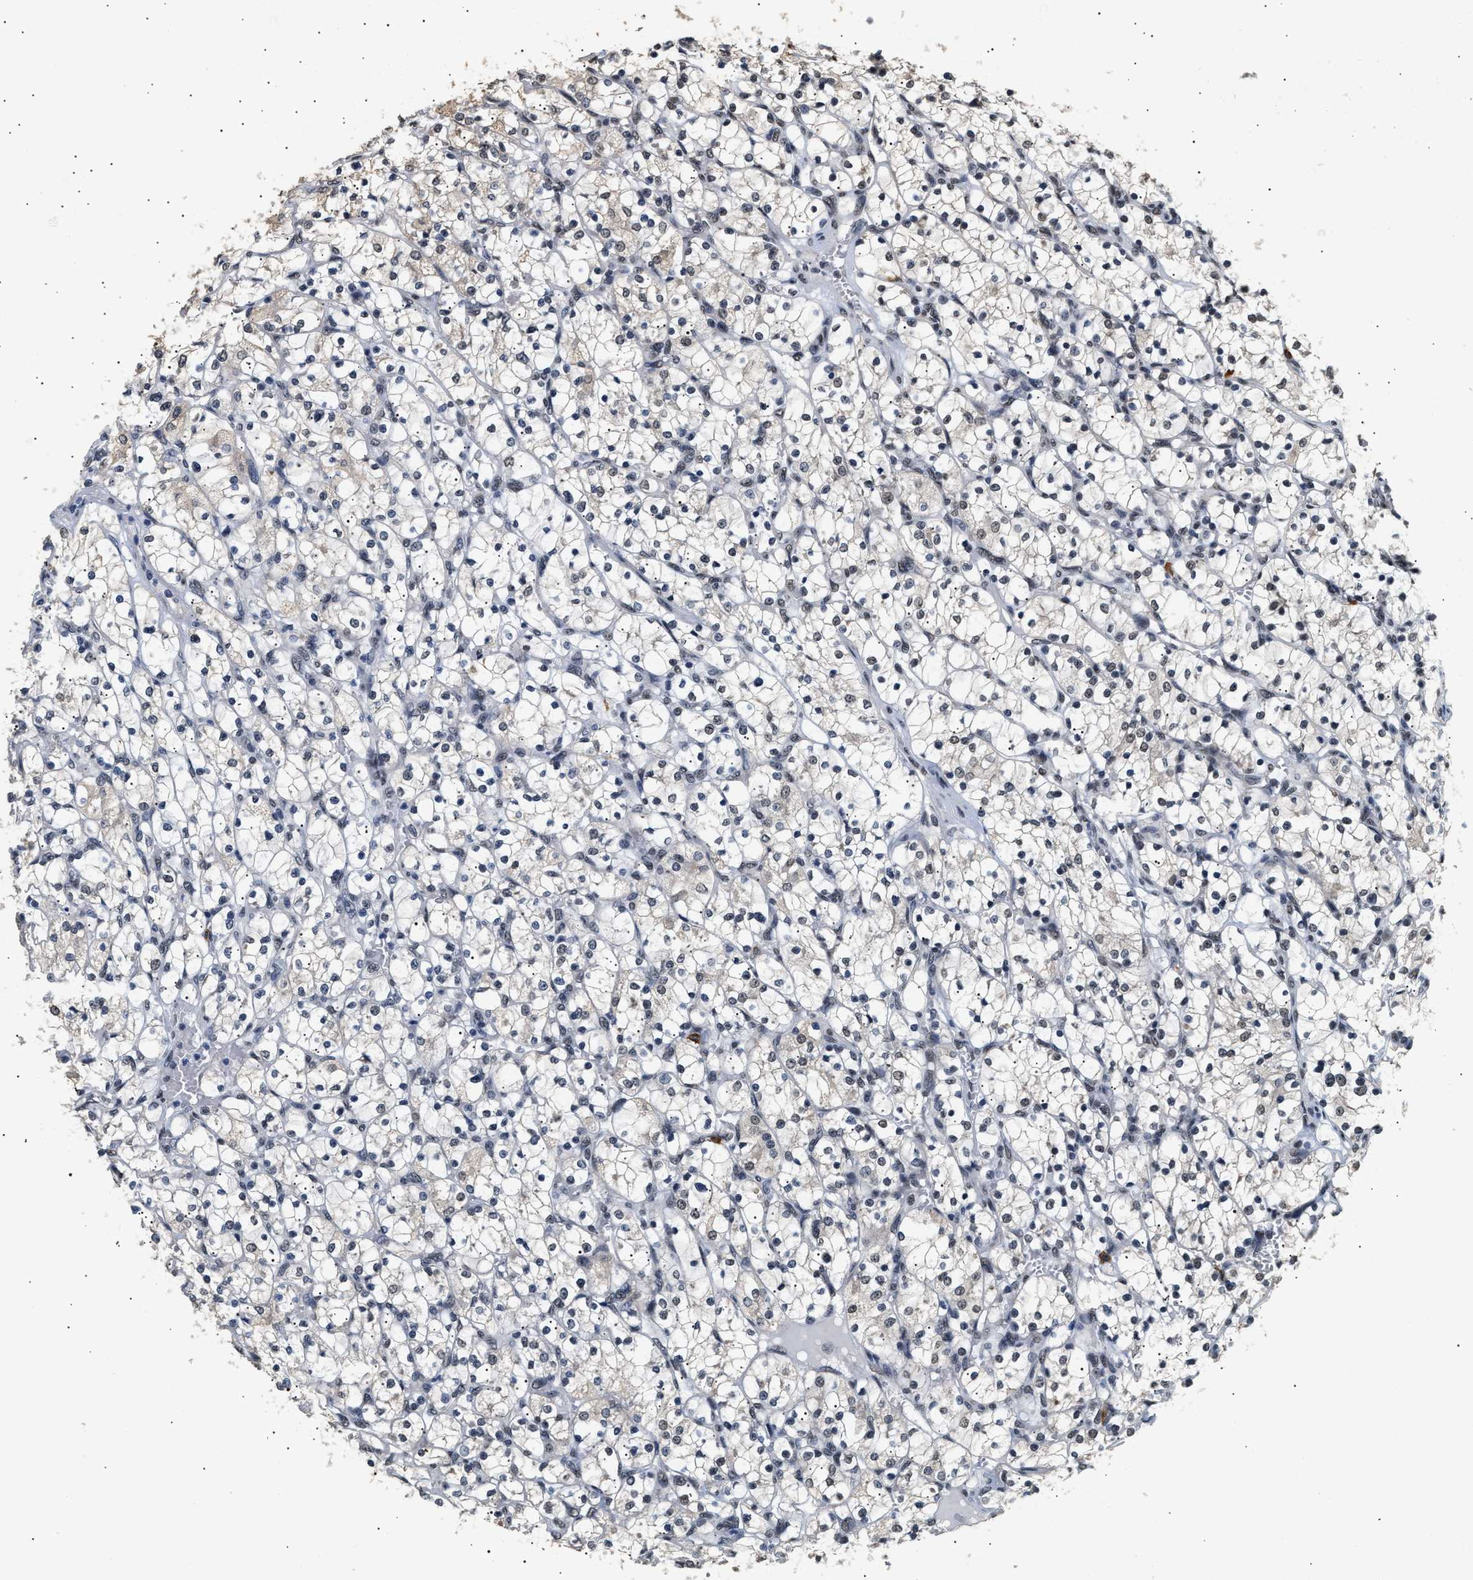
{"staining": {"intensity": "weak", "quantity": "<25%", "location": "nuclear"}, "tissue": "renal cancer", "cell_type": "Tumor cells", "image_type": "cancer", "snomed": [{"axis": "morphology", "description": "Adenocarcinoma, NOS"}, {"axis": "topography", "description": "Kidney"}], "caption": "Human adenocarcinoma (renal) stained for a protein using immunohistochemistry reveals no positivity in tumor cells.", "gene": "THOC1", "patient": {"sex": "female", "age": 69}}